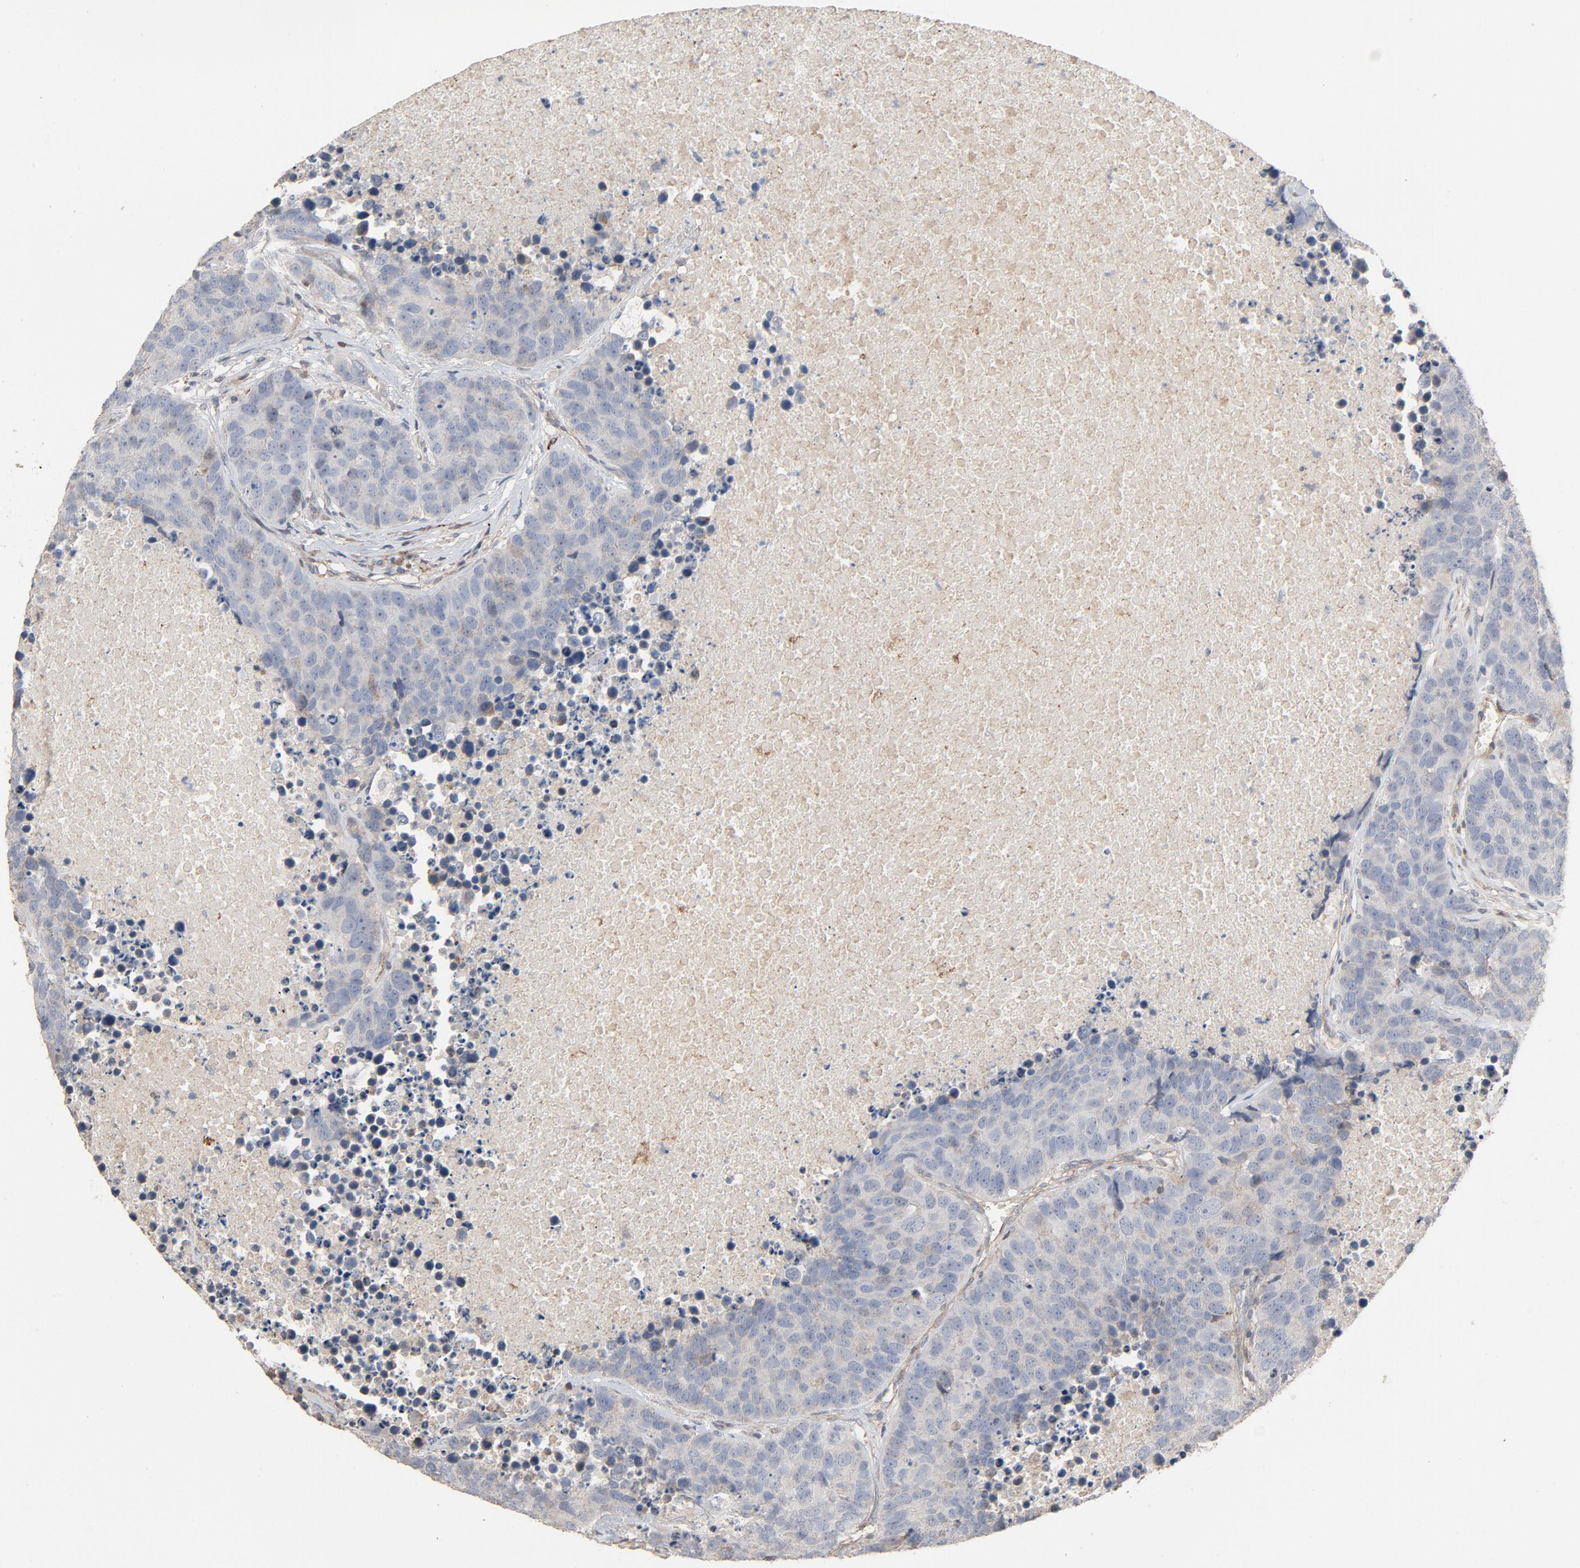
{"staining": {"intensity": "negative", "quantity": "none", "location": "none"}, "tissue": "carcinoid", "cell_type": "Tumor cells", "image_type": "cancer", "snomed": [{"axis": "morphology", "description": "Carcinoid, malignant, NOS"}, {"axis": "topography", "description": "Lung"}], "caption": "Histopathology image shows no significant protein staining in tumor cells of carcinoid.", "gene": "CDK6", "patient": {"sex": "male", "age": 60}}